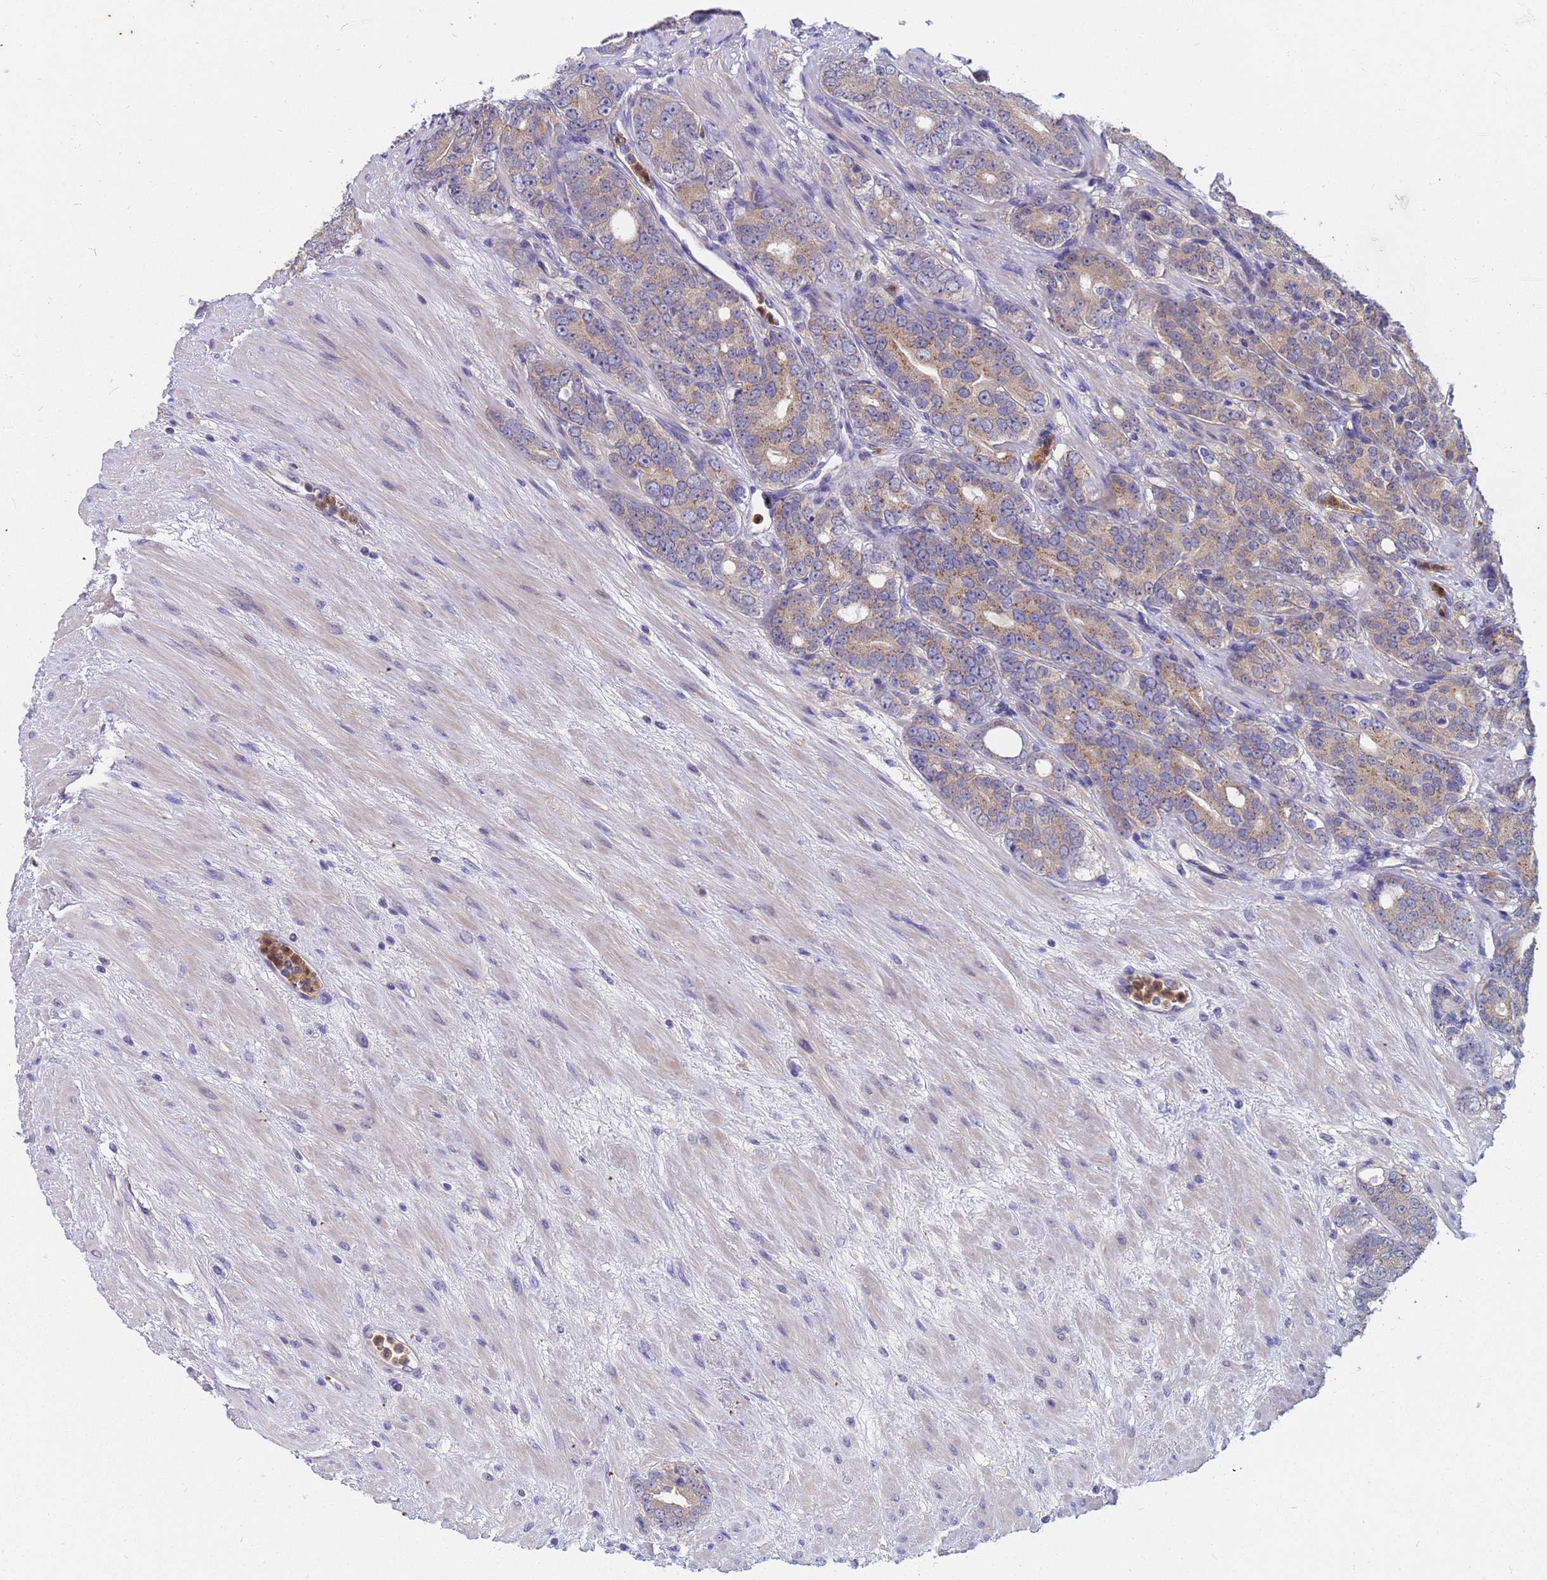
{"staining": {"intensity": "moderate", "quantity": "25%-75%", "location": "cytoplasmic/membranous"}, "tissue": "prostate cancer", "cell_type": "Tumor cells", "image_type": "cancer", "snomed": [{"axis": "morphology", "description": "Adenocarcinoma, High grade"}, {"axis": "topography", "description": "Prostate"}], "caption": "IHC staining of adenocarcinoma (high-grade) (prostate), which reveals medium levels of moderate cytoplasmic/membranous positivity in approximately 25%-75% of tumor cells indicating moderate cytoplasmic/membranous protein staining. The staining was performed using DAB (3,3'-diaminobenzidine) (brown) for protein detection and nuclei were counterstained in hematoxylin (blue).", "gene": "TTLL11", "patient": {"sex": "male", "age": 64}}